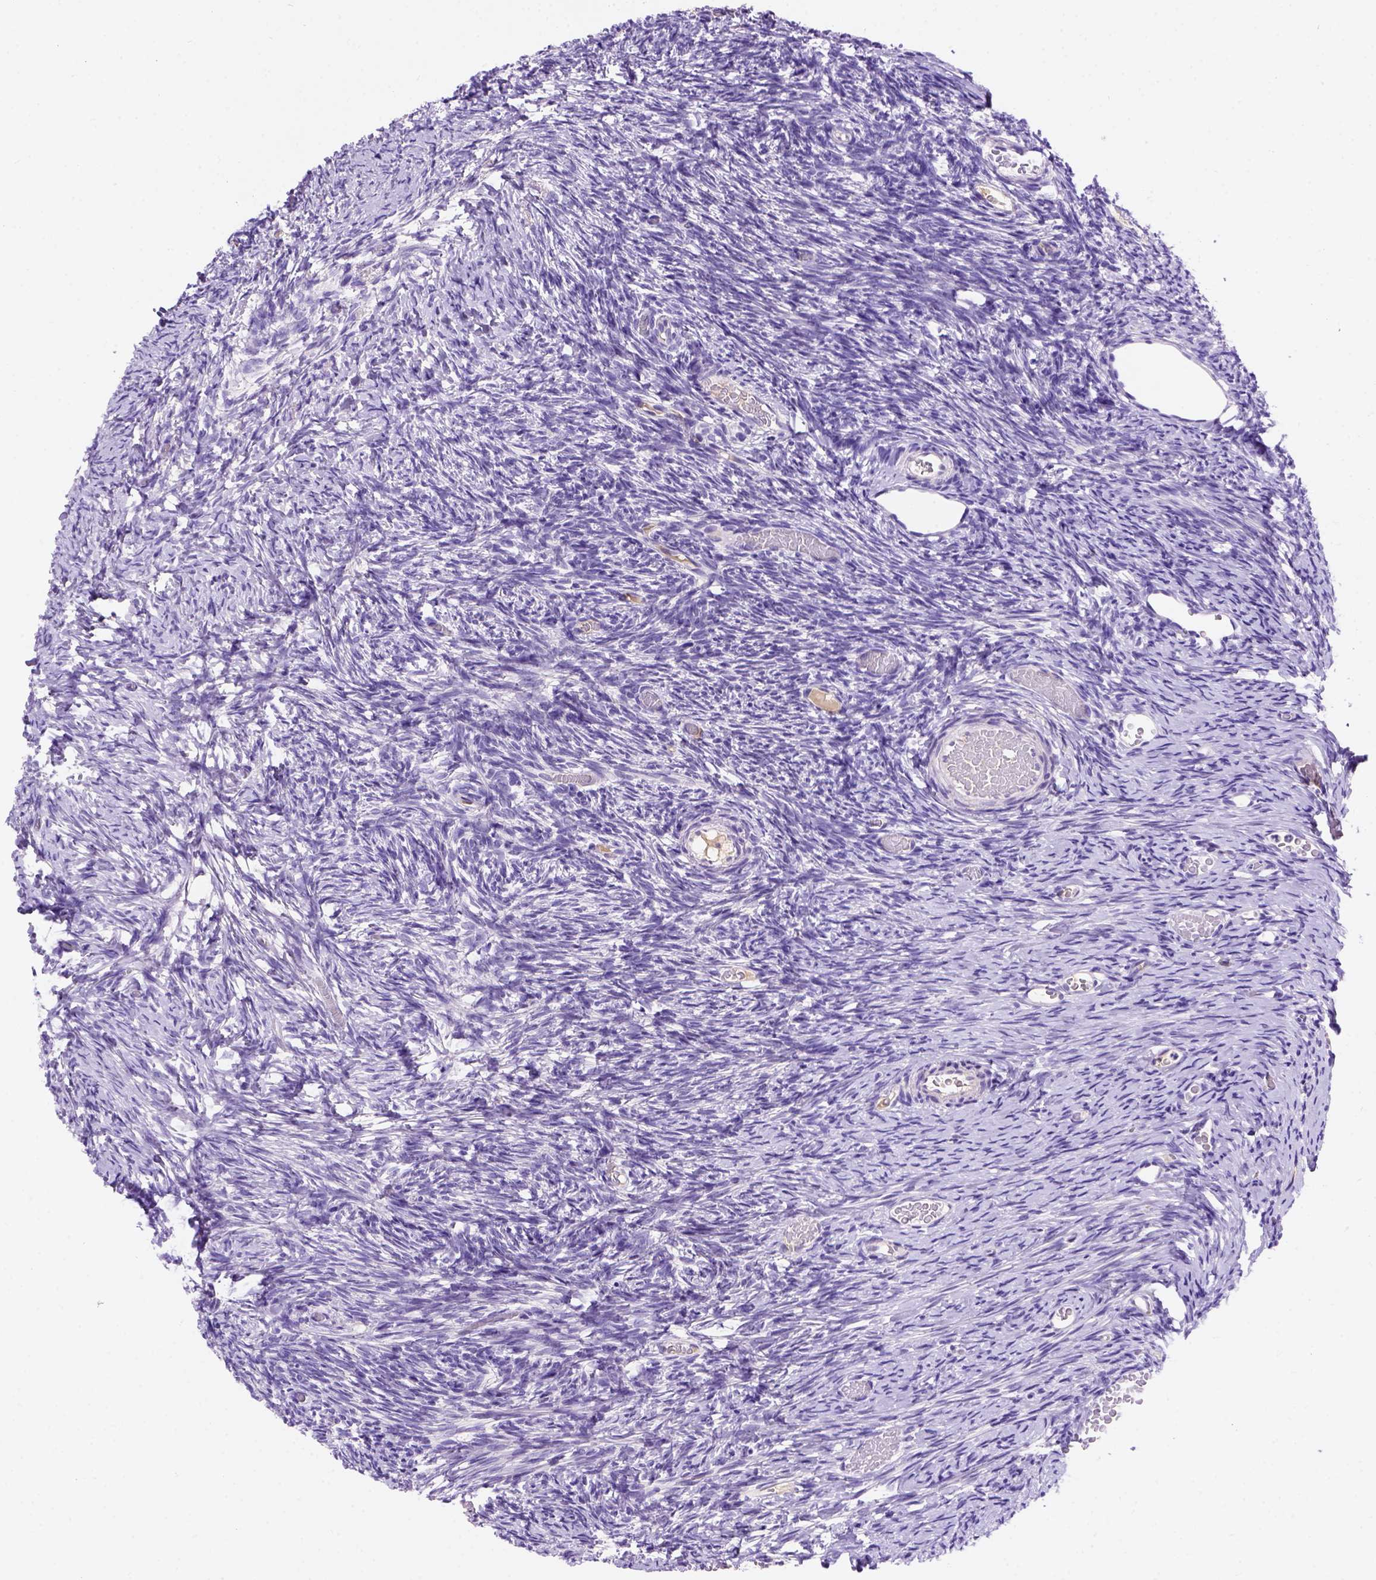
{"staining": {"intensity": "negative", "quantity": "none", "location": "none"}, "tissue": "ovary", "cell_type": "Follicle cells", "image_type": "normal", "snomed": [{"axis": "morphology", "description": "Normal tissue, NOS"}, {"axis": "topography", "description": "Ovary"}], "caption": "IHC of unremarkable ovary demonstrates no expression in follicle cells. The staining is performed using DAB brown chromogen with nuclei counter-stained in using hematoxylin.", "gene": "FAM81B", "patient": {"sex": "female", "age": 39}}